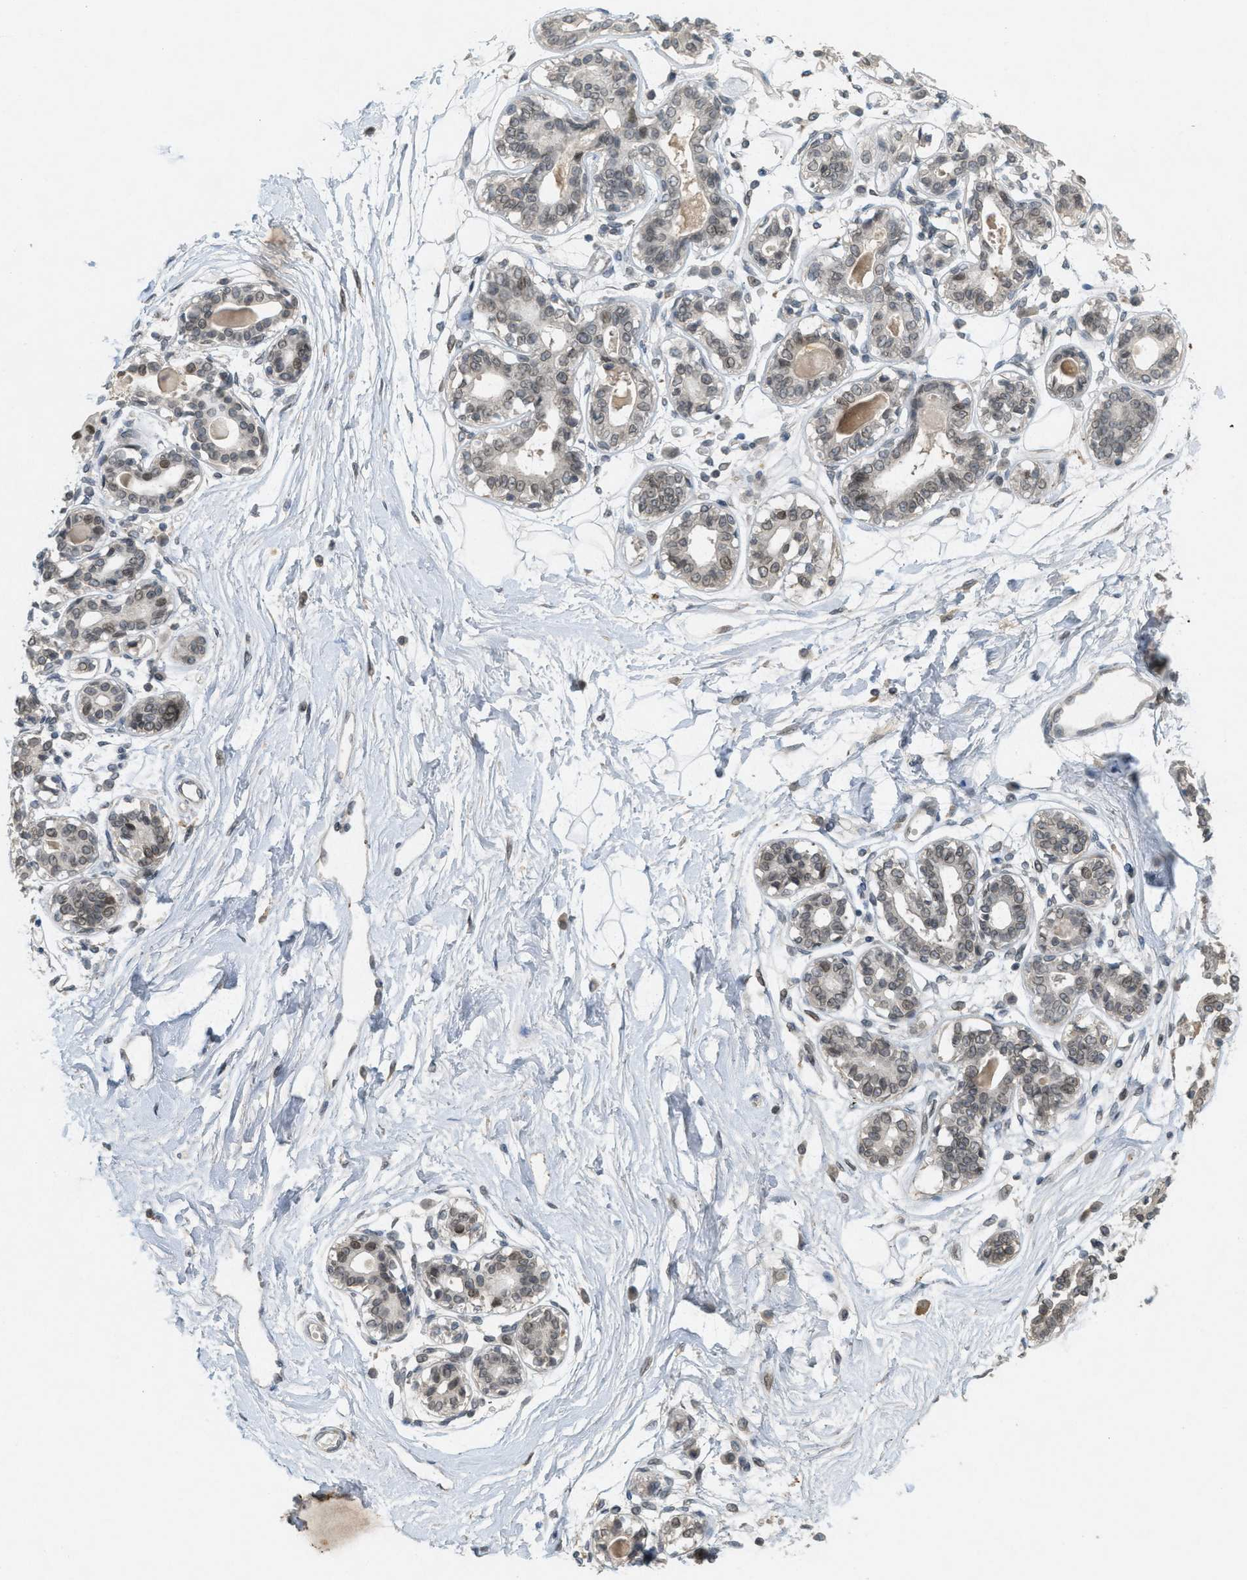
{"staining": {"intensity": "negative", "quantity": "none", "location": "none"}, "tissue": "breast", "cell_type": "Adipocytes", "image_type": "normal", "snomed": [{"axis": "morphology", "description": "Normal tissue, NOS"}, {"axis": "topography", "description": "Breast"}], "caption": "Immunohistochemistry (IHC) histopathology image of unremarkable human breast stained for a protein (brown), which shows no positivity in adipocytes.", "gene": "ABHD6", "patient": {"sex": "female", "age": 45}}